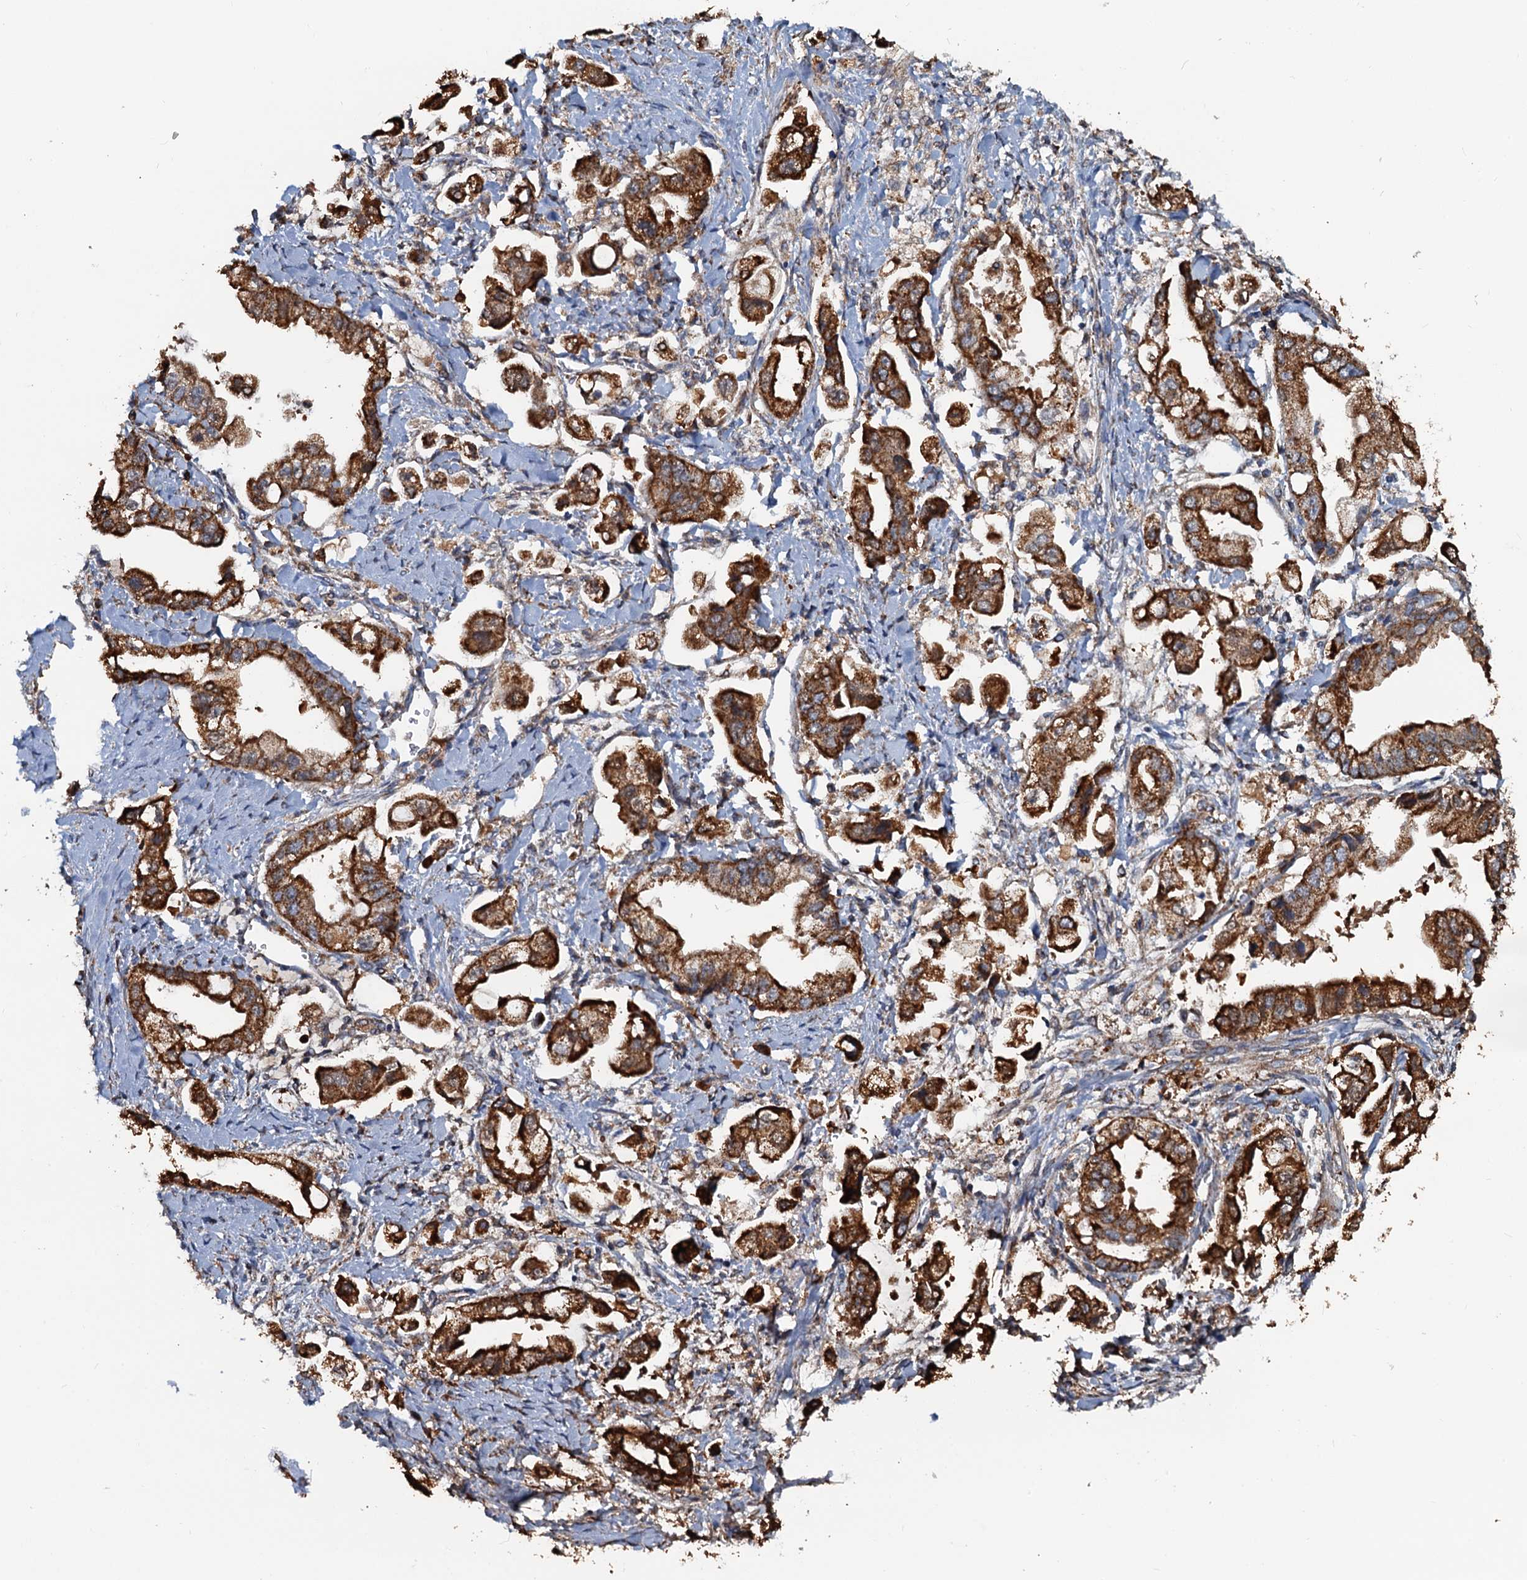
{"staining": {"intensity": "strong", "quantity": ">75%", "location": "cytoplasmic/membranous"}, "tissue": "stomach cancer", "cell_type": "Tumor cells", "image_type": "cancer", "snomed": [{"axis": "morphology", "description": "Adenocarcinoma, NOS"}, {"axis": "topography", "description": "Stomach"}], "caption": "A high amount of strong cytoplasmic/membranous positivity is identified in approximately >75% of tumor cells in stomach adenocarcinoma tissue. The protein is shown in brown color, while the nuclei are stained blue.", "gene": "AAGAB", "patient": {"sex": "male", "age": 62}}